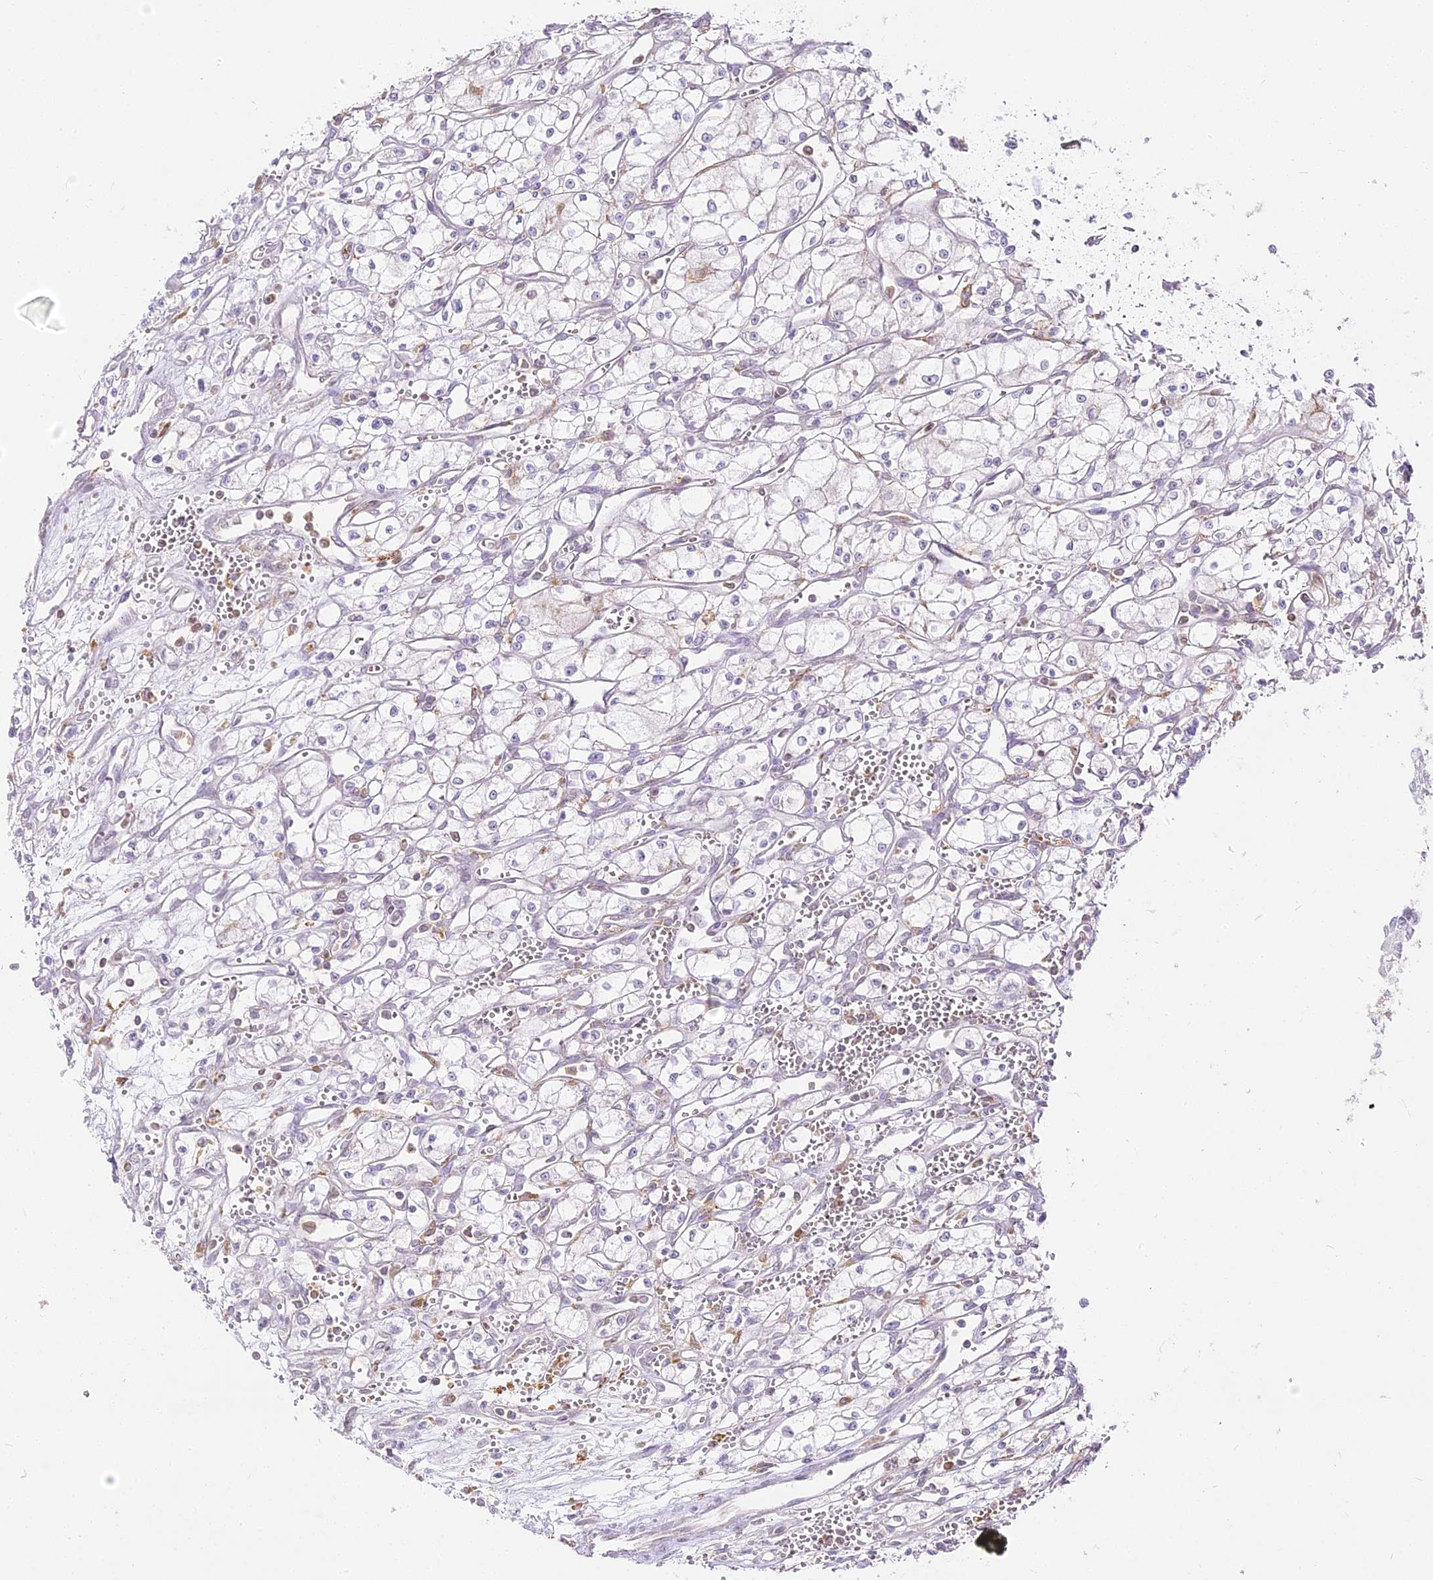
{"staining": {"intensity": "negative", "quantity": "none", "location": "none"}, "tissue": "renal cancer", "cell_type": "Tumor cells", "image_type": "cancer", "snomed": [{"axis": "morphology", "description": "Adenocarcinoma, NOS"}, {"axis": "topography", "description": "Kidney"}], "caption": "An immunohistochemistry (IHC) micrograph of adenocarcinoma (renal) is shown. There is no staining in tumor cells of adenocarcinoma (renal). The staining was performed using DAB (3,3'-diaminobenzidine) to visualize the protein expression in brown, while the nuclei were stained in blue with hematoxylin (Magnification: 20x).", "gene": "DOCK2", "patient": {"sex": "male", "age": 59}}